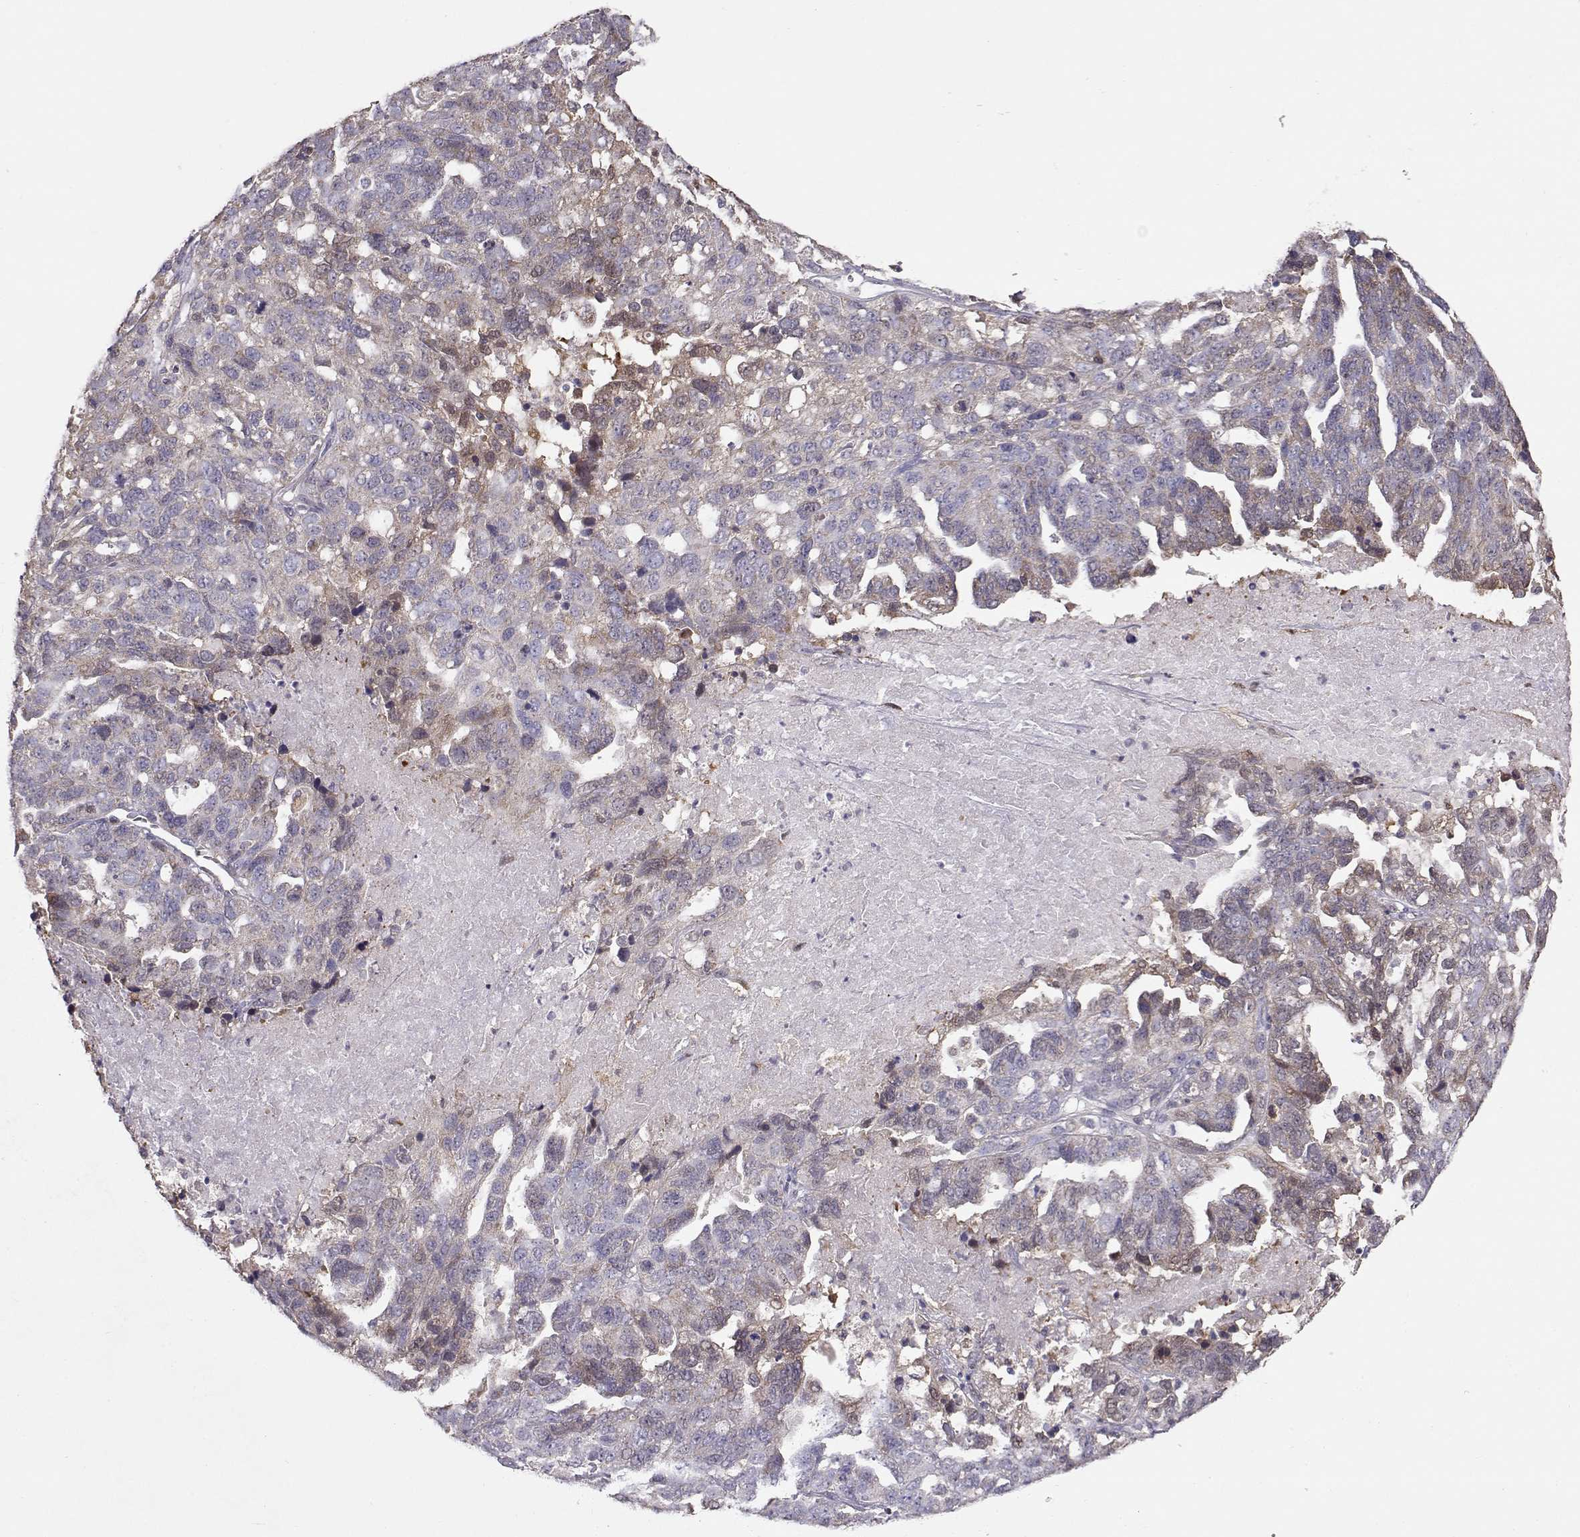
{"staining": {"intensity": "weak", "quantity": "<25%", "location": "cytoplasmic/membranous,nuclear"}, "tissue": "ovarian cancer", "cell_type": "Tumor cells", "image_type": "cancer", "snomed": [{"axis": "morphology", "description": "Cystadenocarcinoma, serous, NOS"}, {"axis": "topography", "description": "Ovary"}], "caption": "The micrograph shows no significant positivity in tumor cells of serous cystadenocarcinoma (ovarian).", "gene": "NCAM2", "patient": {"sex": "female", "age": 71}}